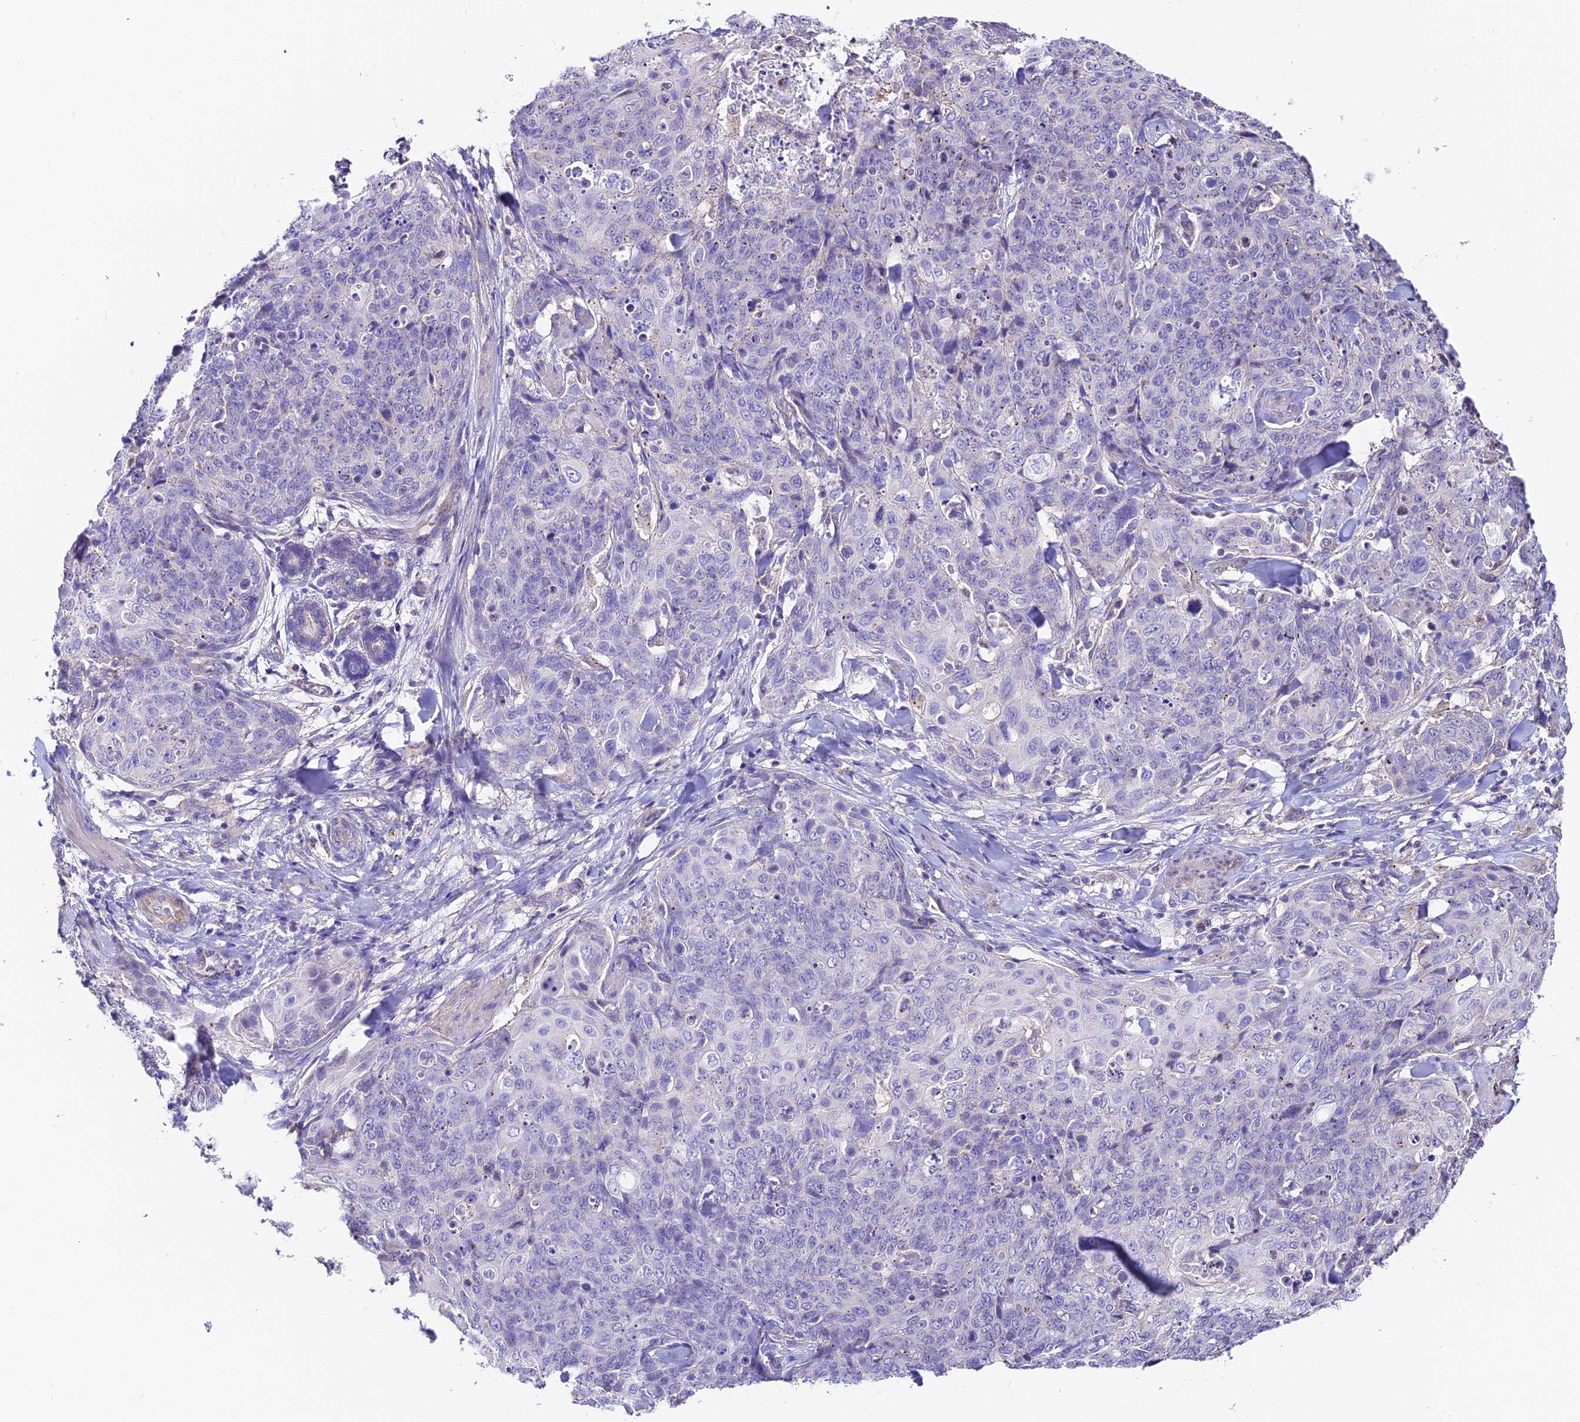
{"staining": {"intensity": "negative", "quantity": "none", "location": "none"}, "tissue": "skin cancer", "cell_type": "Tumor cells", "image_type": "cancer", "snomed": [{"axis": "morphology", "description": "Squamous cell carcinoma, NOS"}, {"axis": "topography", "description": "Skin"}, {"axis": "topography", "description": "Vulva"}], "caption": "High power microscopy photomicrograph of an immunohistochemistry (IHC) image of skin cancer (squamous cell carcinoma), revealing no significant expression in tumor cells.", "gene": "QRFP", "patient": {"sex": "female", "age": 85}}